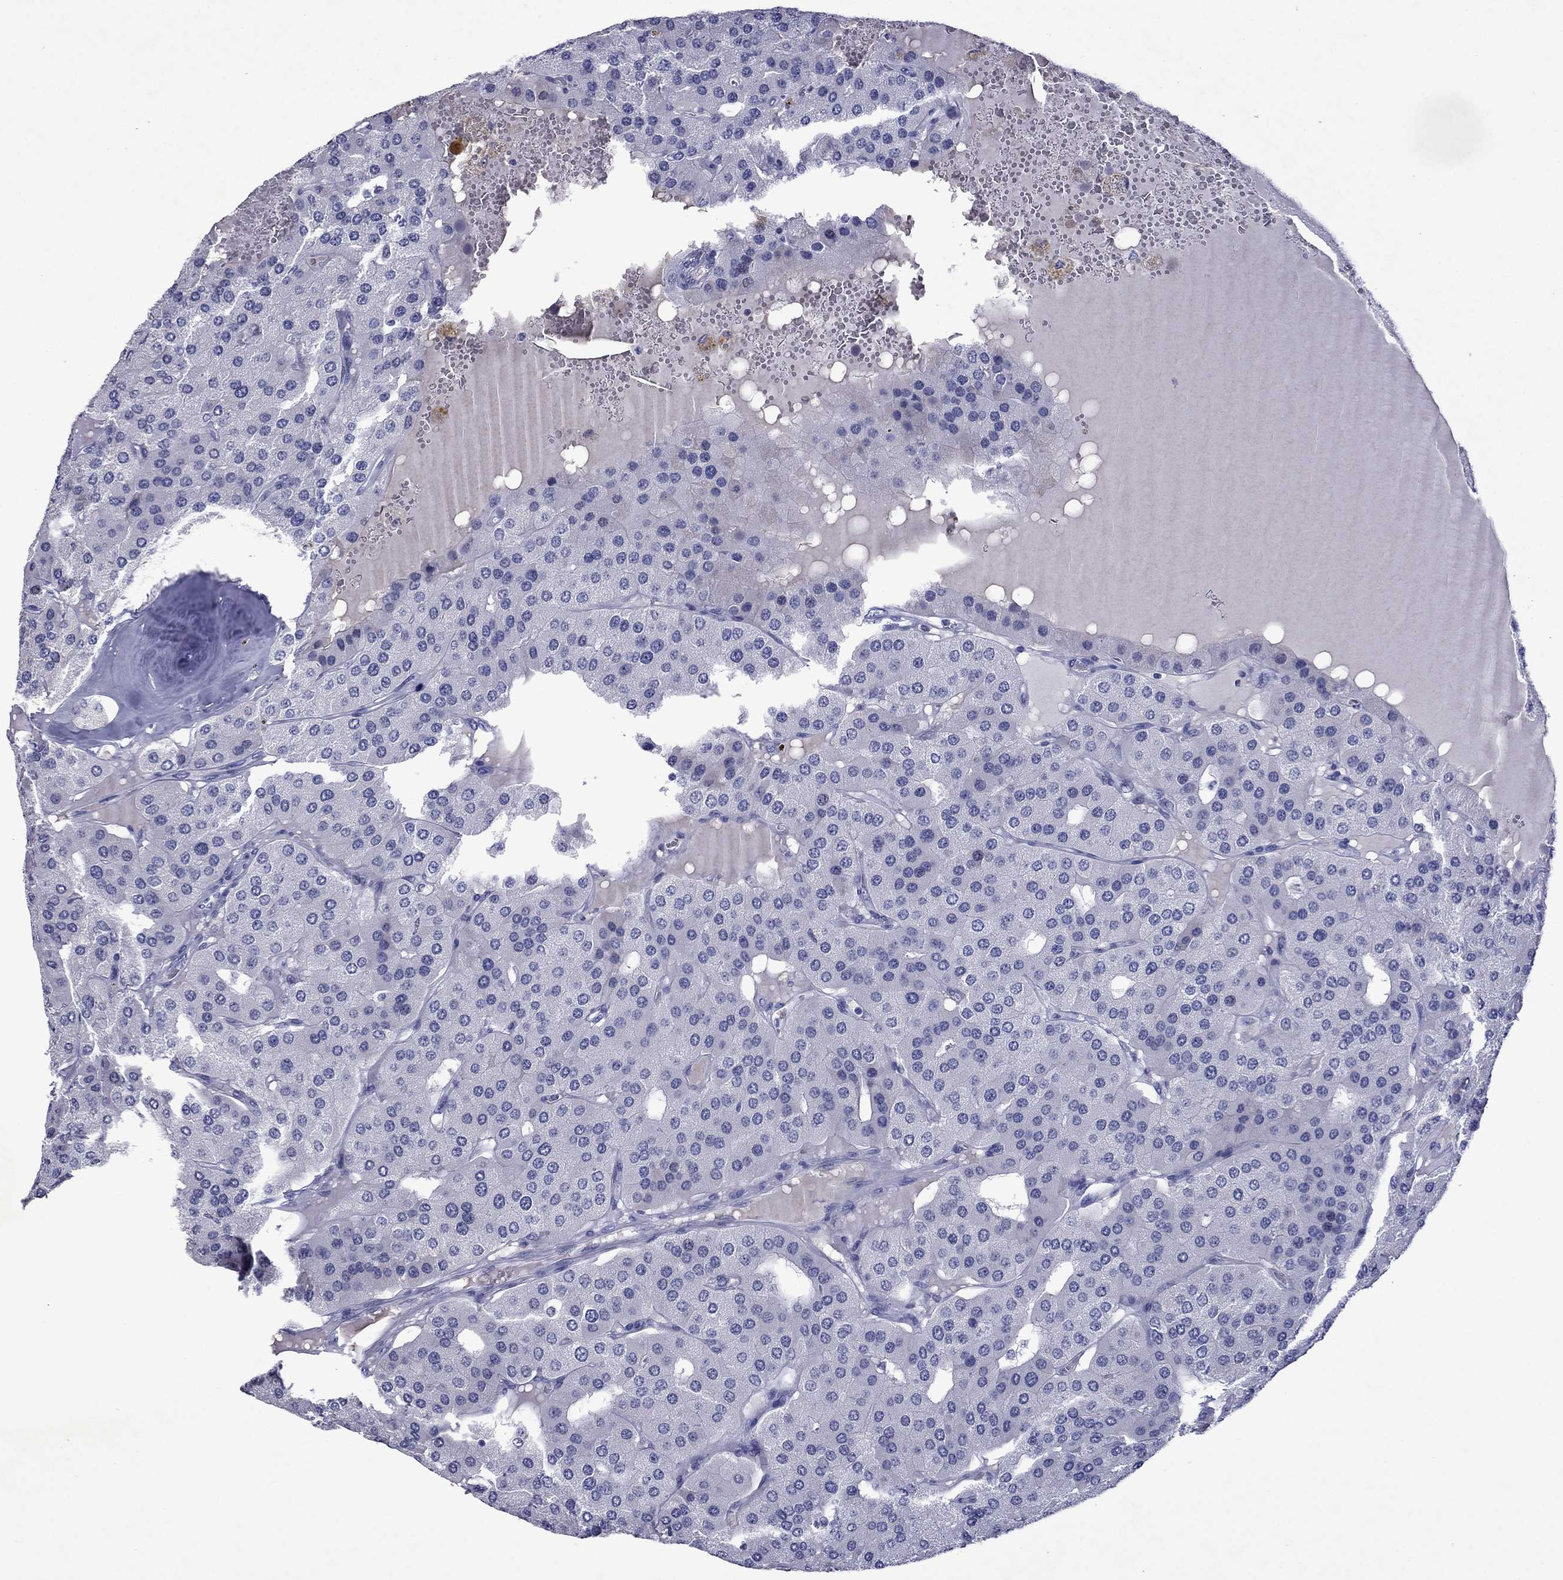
{"staining": {"intensity": "negative", "quantity": "none", "location": "none"}, "tissue": "parathyroid gland", "cell_type": "Glandular cells", "image_type": "normal", "snomed": [{"axis": "morphology", "description": "Normal tissue, NOS"}, {"axis": "morphology", "description": "Adenoma, NOS"}, {"axis": "topography", "description": "Parathyroid gland"}], "caption": "Immunohistochemical staining of unremarkable parathyroid gland reveals no significant expression in glandular cells.", "gene": "PIWIL1", "patient": {"sex": "female", "age": 86}}